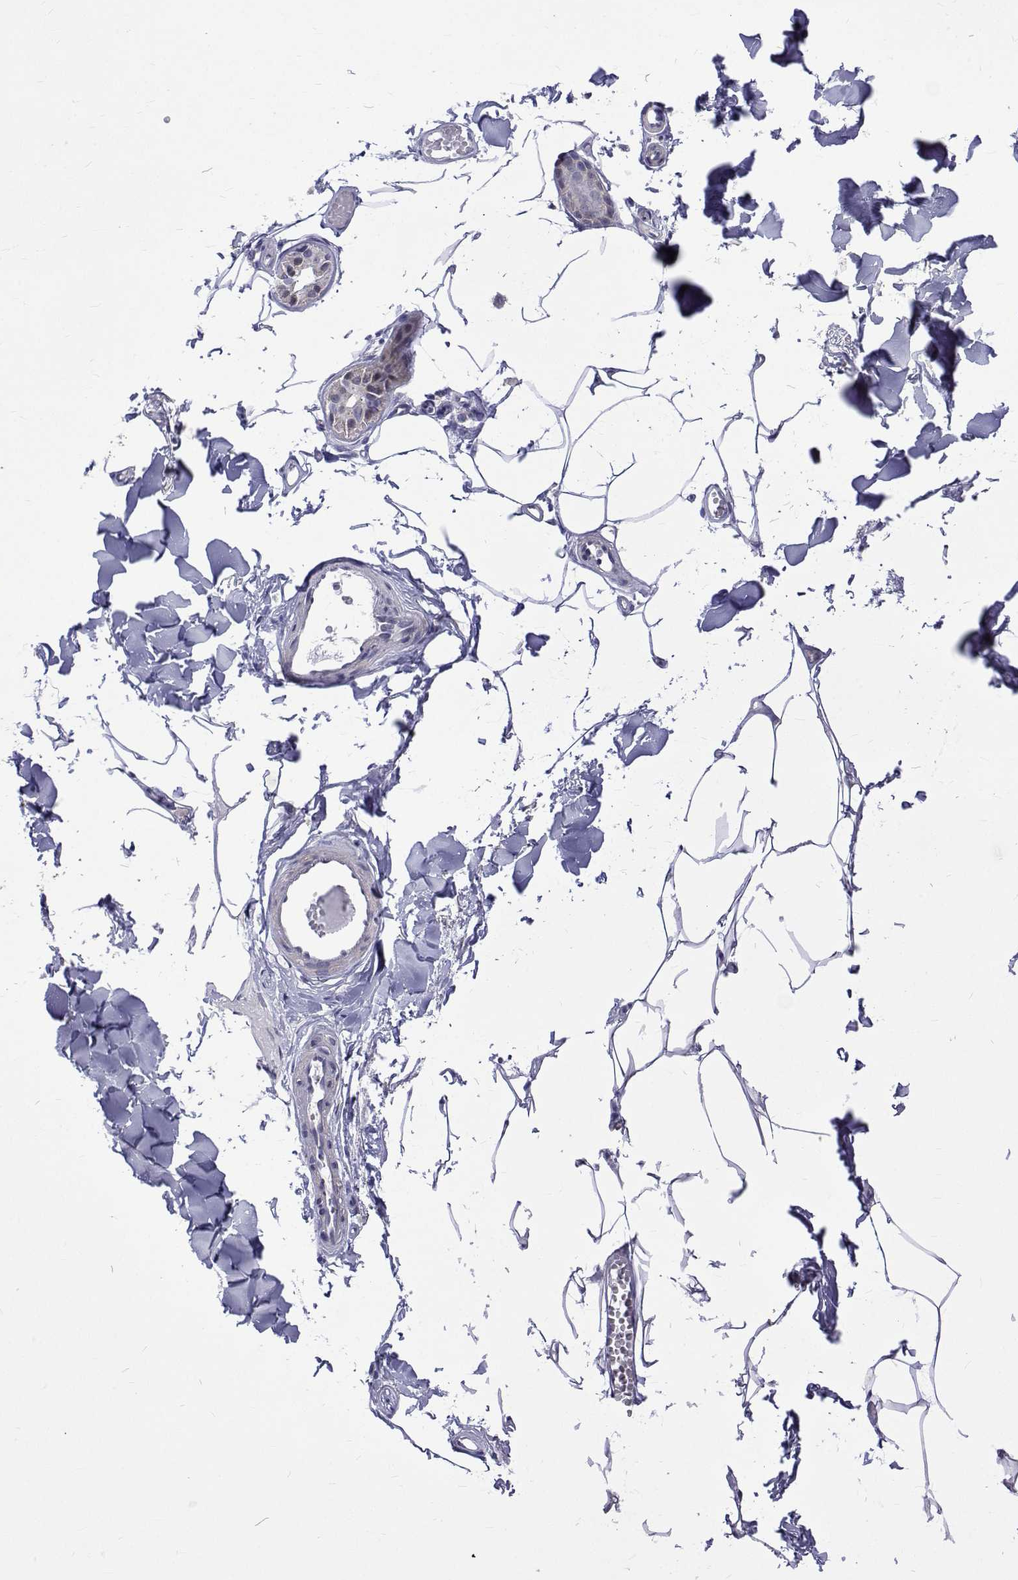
{"staining": {"intensity": "negative", "quantity": "none", "location": "none"}, "tissue": "adipose tissue", "cell_type": "Adipocytes", "image_type": "normal", "snomed": [{"axis": "morphology", "description": "Normal tissue, NOS"}, {"axis": "topography", "description": "Skin"}, {"axis": "topography", "description": "Peripheral nerve tissue"}], "caption": "IHC photomicrograph of normal adipose tissue stained for a protein (brown), which displays no staining in adipocytes.", "gene": "PADI1", "patient": {"sex": "female", "age": 45}}